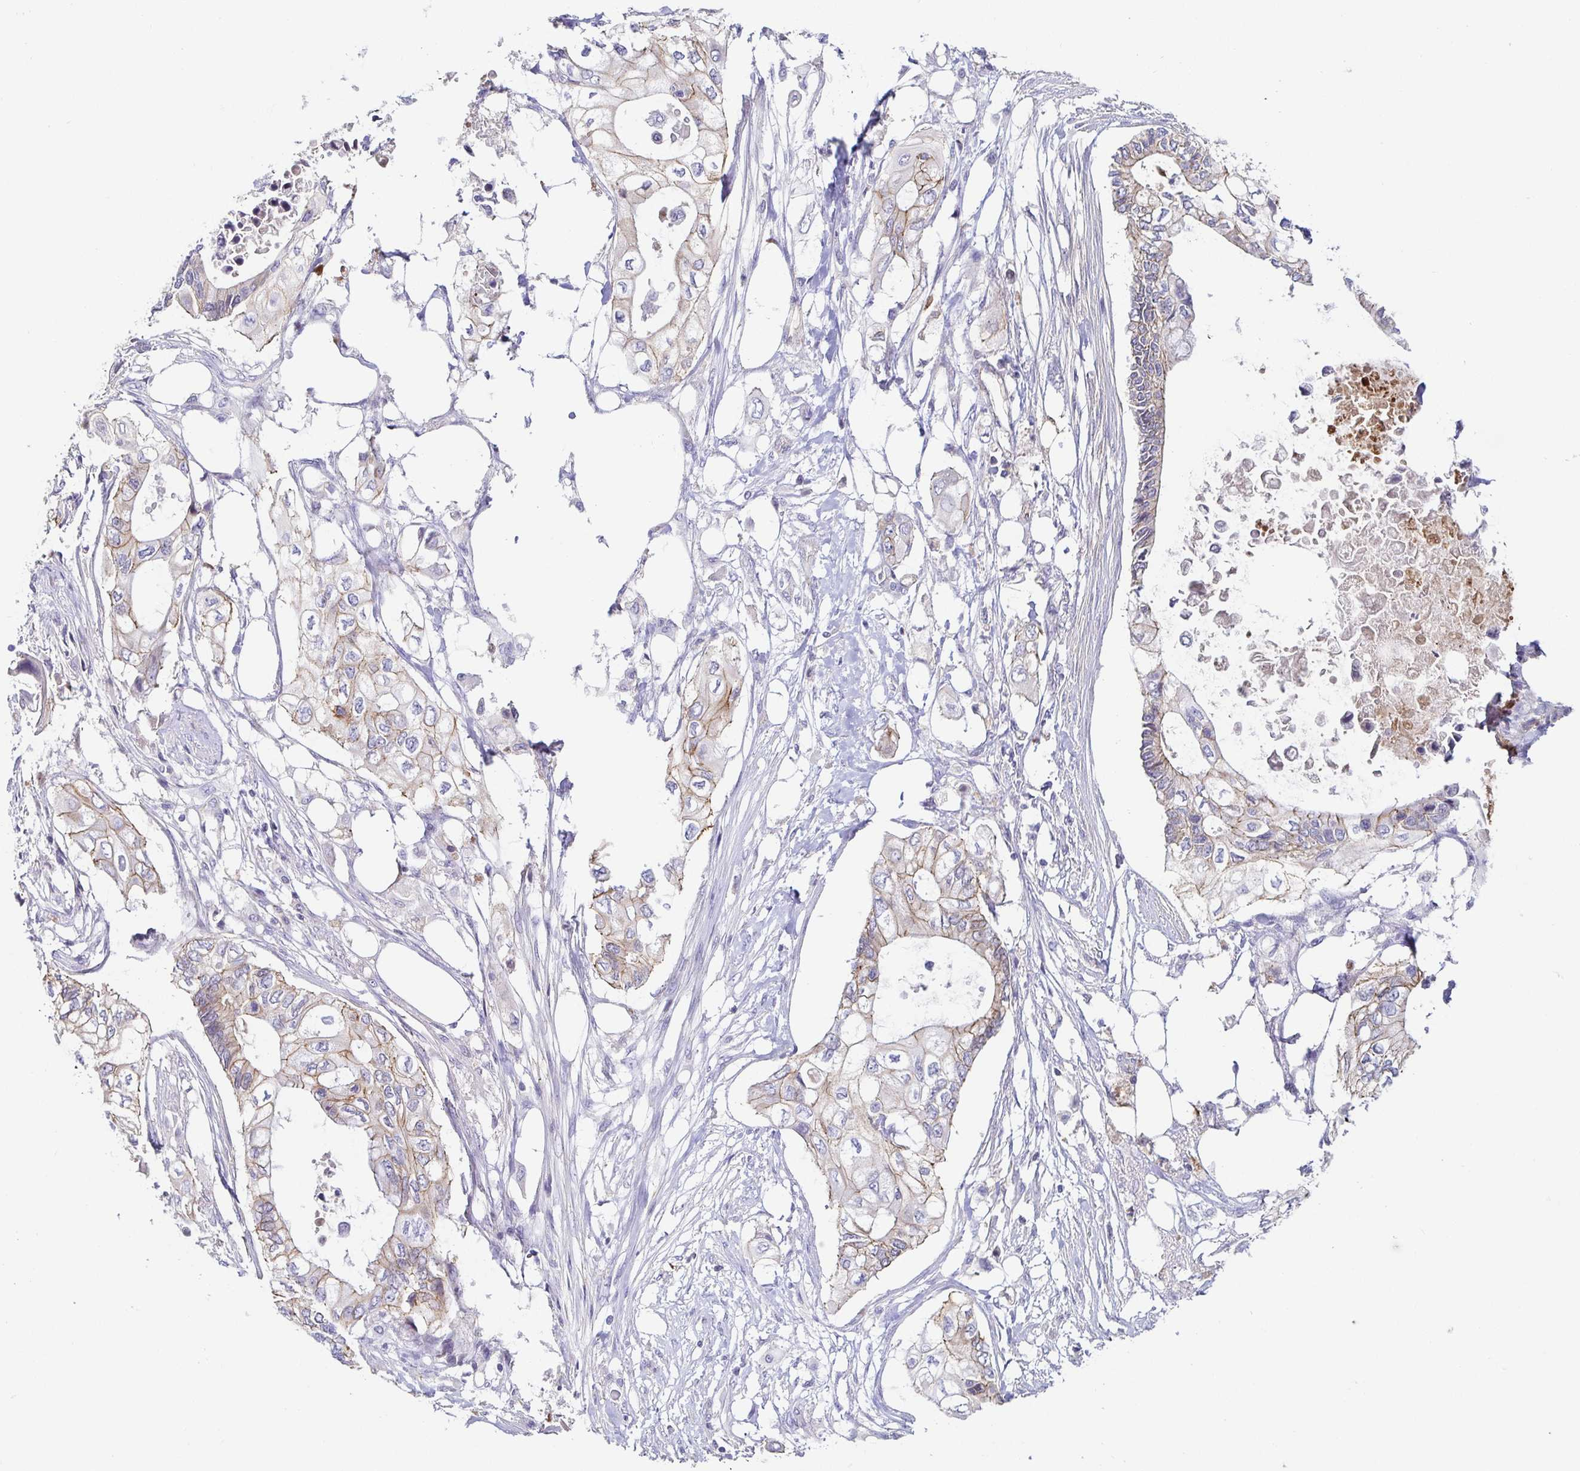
{"staining": {"intensity": "weak", "quantity": "25%-75%", "location": "cytoplasmic/membranous"}, "tissue": "pancreatic cancer", "cell_type": "Tumor cells", "image_type": "cancer", "snomed": [{"axis": "morphology", "description": "Adenocarcinoma, NOS"}, {"axis": "topography", "description": "Pancreas"}], "caption": "A low amount of weak cytoplasmic/membranous staining is identified in approximately 25%-75% of tumor cells in adenocarcinoma (pancreatic) tissue. (DAB (3,3'-diaminobenzidine) IHC, brown staining for protein, blue staining for nuclei).", "gene": "PIWIL3", "patient": {"sex": "female", "age": 63}}